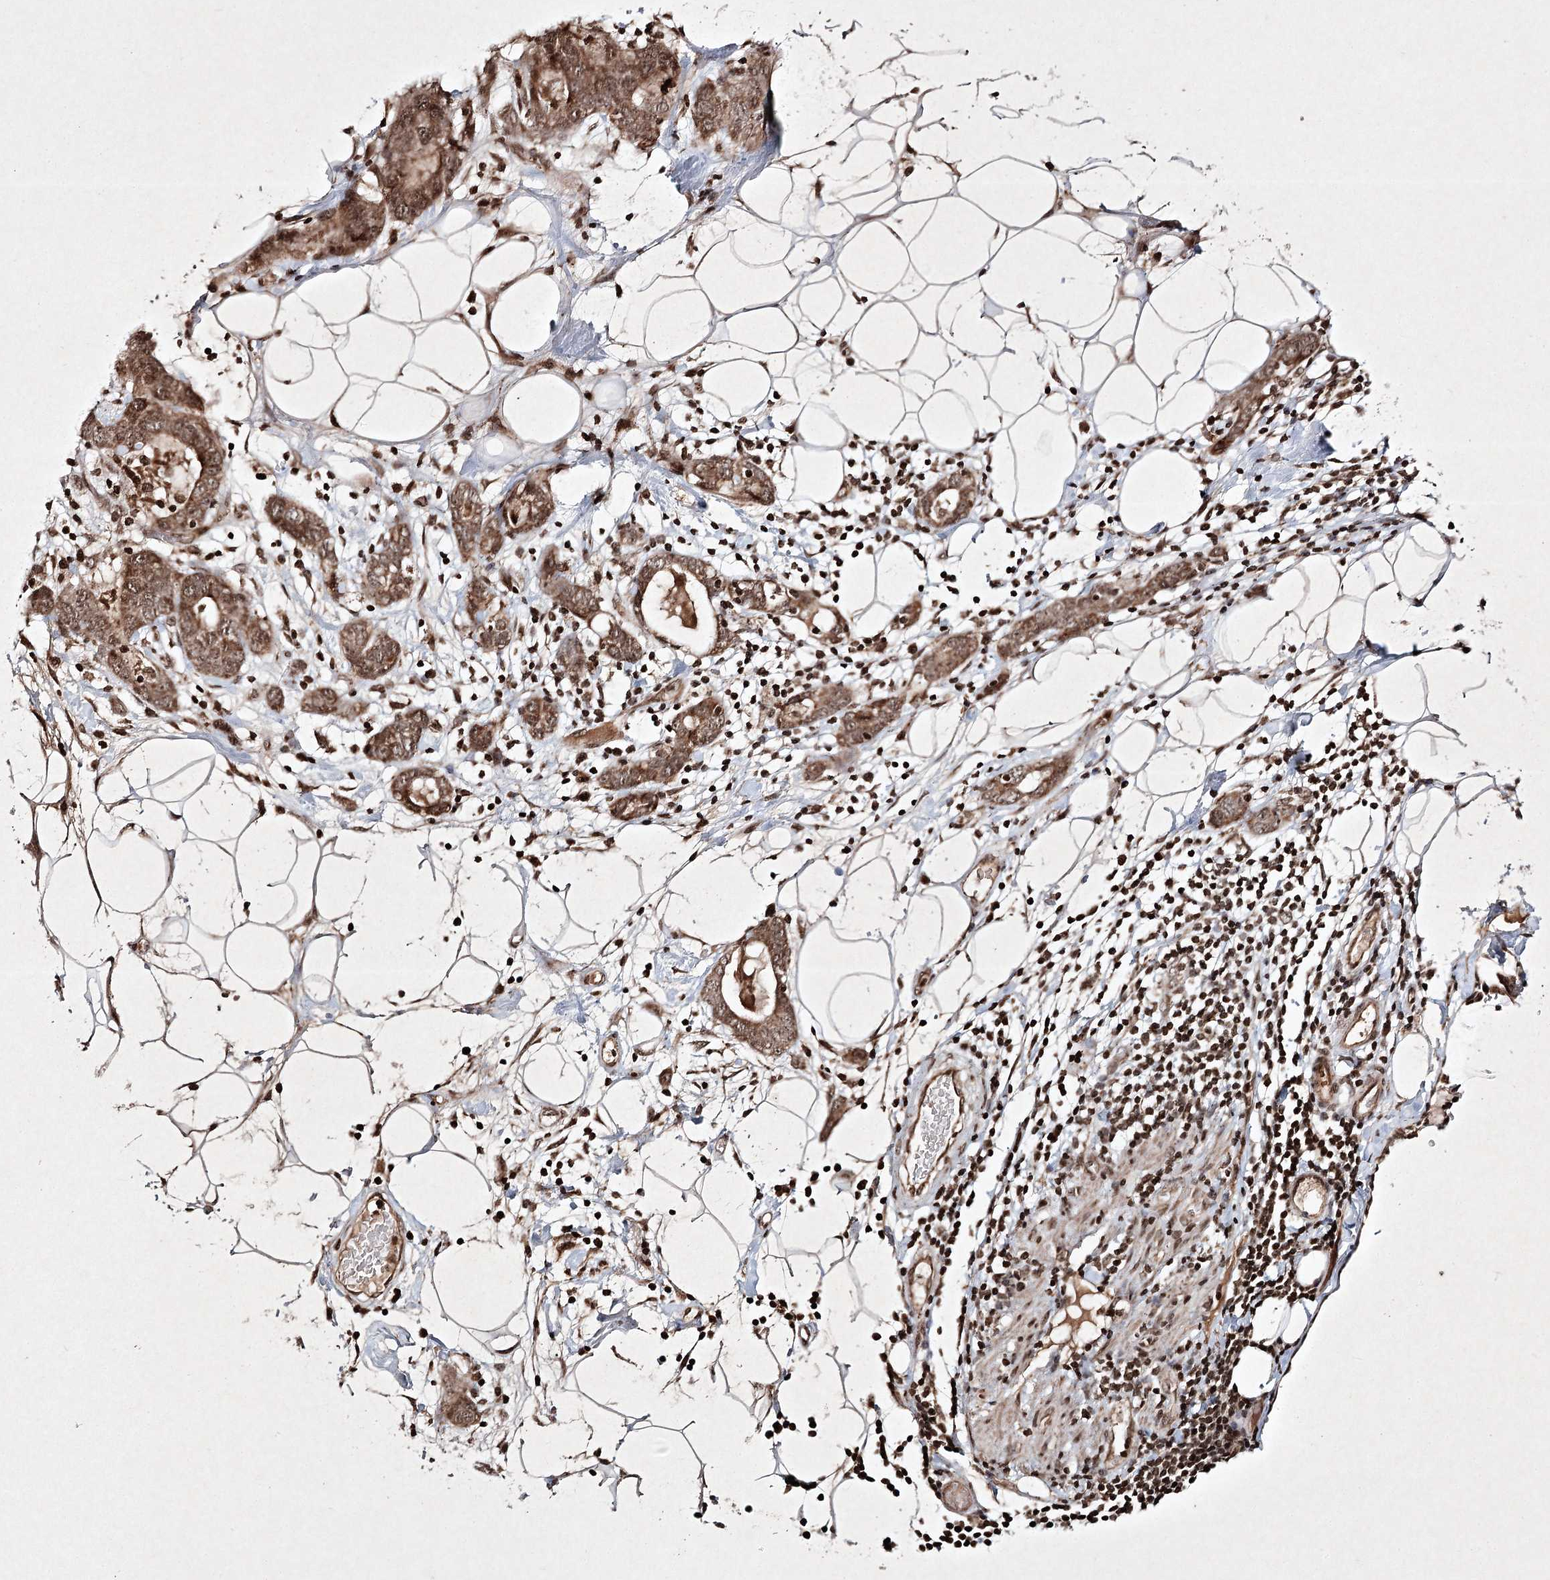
{"staining": {"intensity": "moderate", "quantity": ">75%", "location": "cytoplasmic/membranous,nuclear"}, "tissue": "stomach cancer", "cell_type": "Tumor cells", "image_type": "cancer", "snomed": [{"axis": "morphology", "description": "Adenocarcinoma, NOS"}, {"axis": "topography", "description": "Stomach, lower"}], "caption": "A medium amount of moderate cytoplasmic/membranous and nuclear positivity is present in approximately >75% of tumor cells in adenocarcinoma (stomach) tissue.", "gene": "CARM1", "patient": {"sex": "female", "age": 93}}